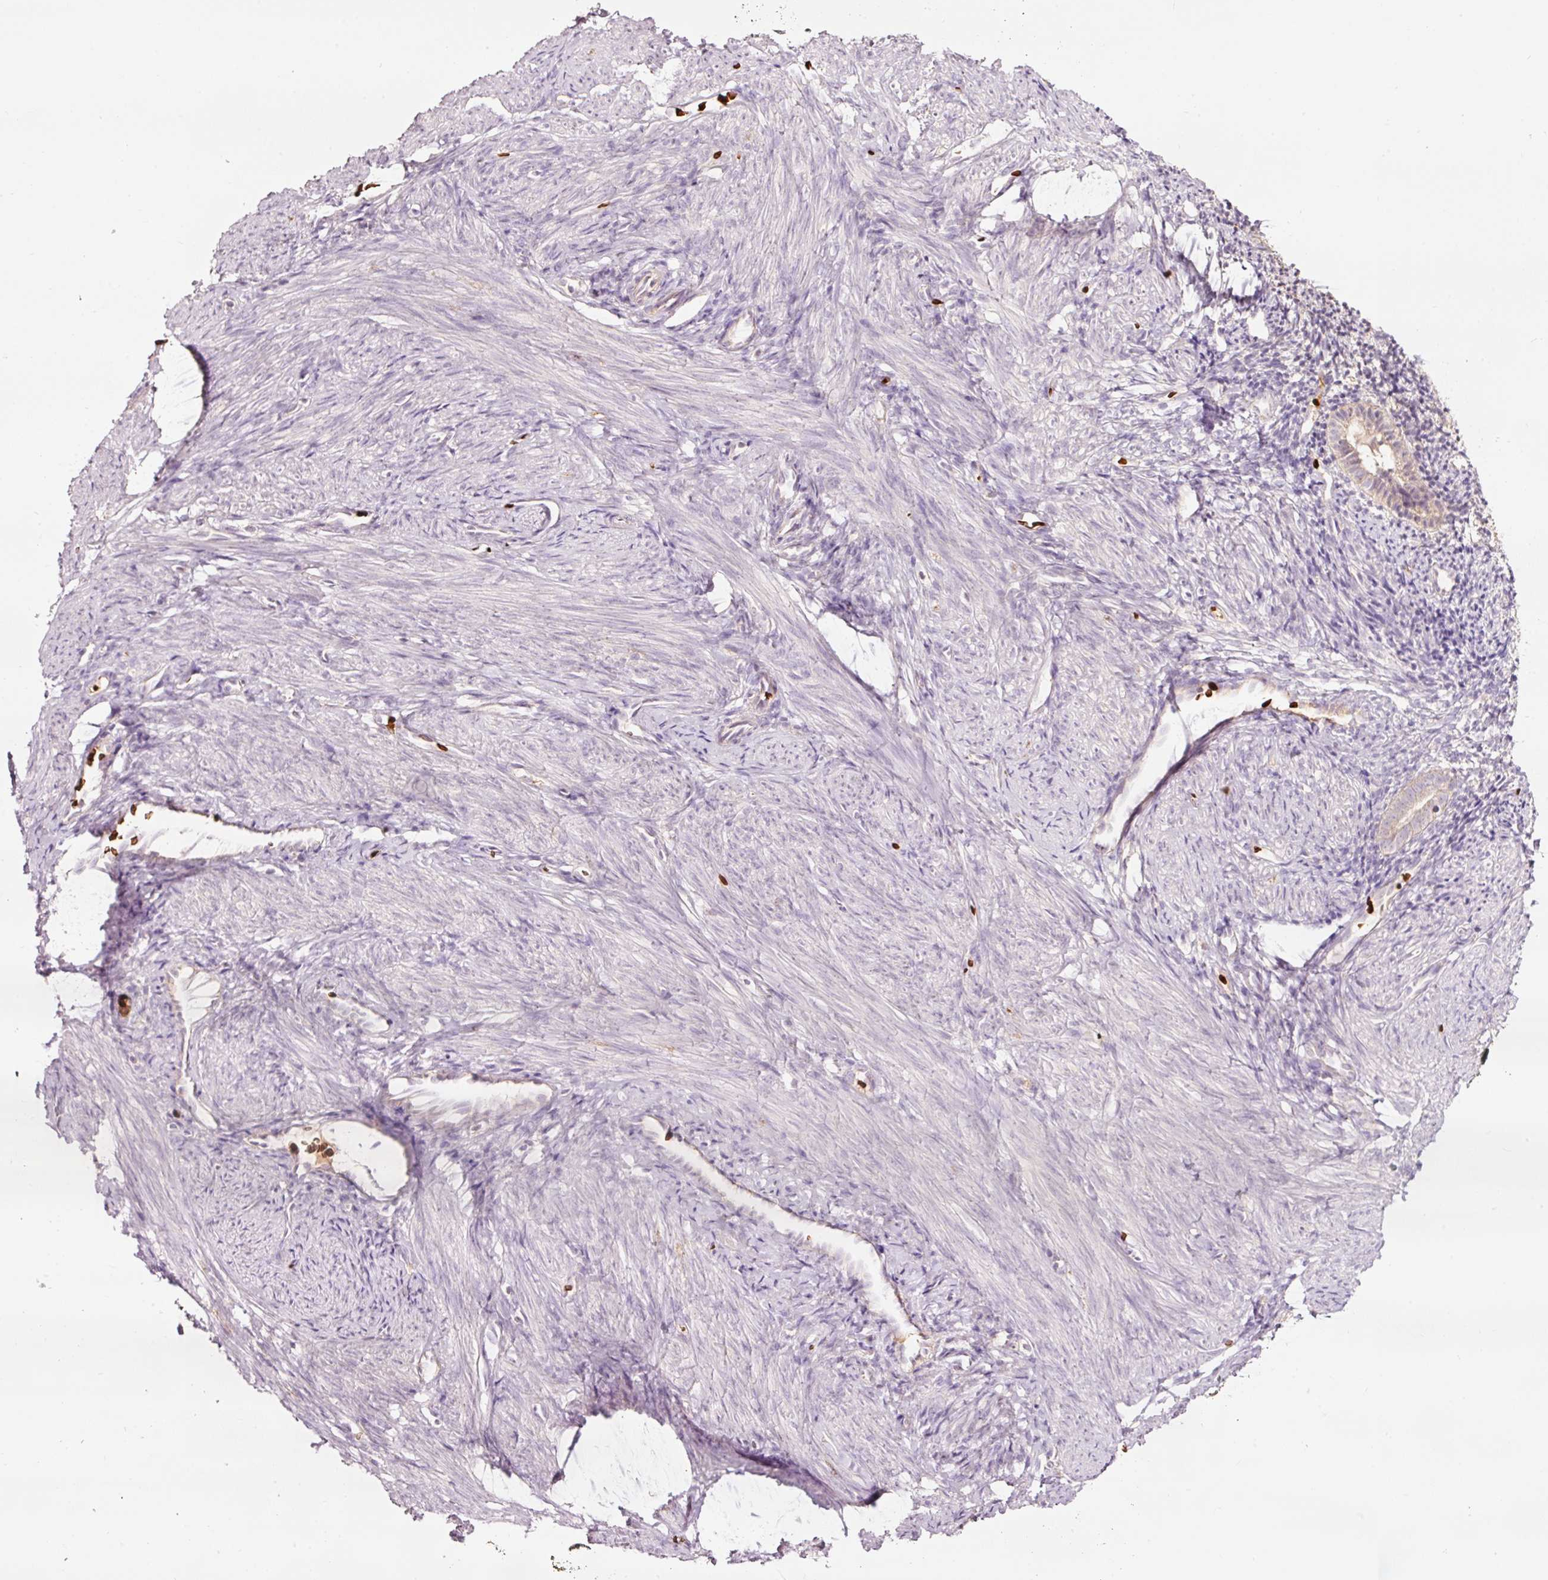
{"staining": {"intensity": "negative", "quantity": "none", "location": "none"}, "tissue": "endometrium", "cell_type": "Cells in endometrial stroma", "image_type": "normal", "snomed": [{"axis": "morphology", "description": "Normal tissue, NOS"}, {"axis": "topography", "description": "Endometrium"}], "caption": "IHC of benign human endometrium shows no positivity in cells in endometrial stroma. (DAB immunohistochemistry (IHC), high magnification).", "gene": "LDHAL6B", "patient": {"sex": "female", "age": 39}}